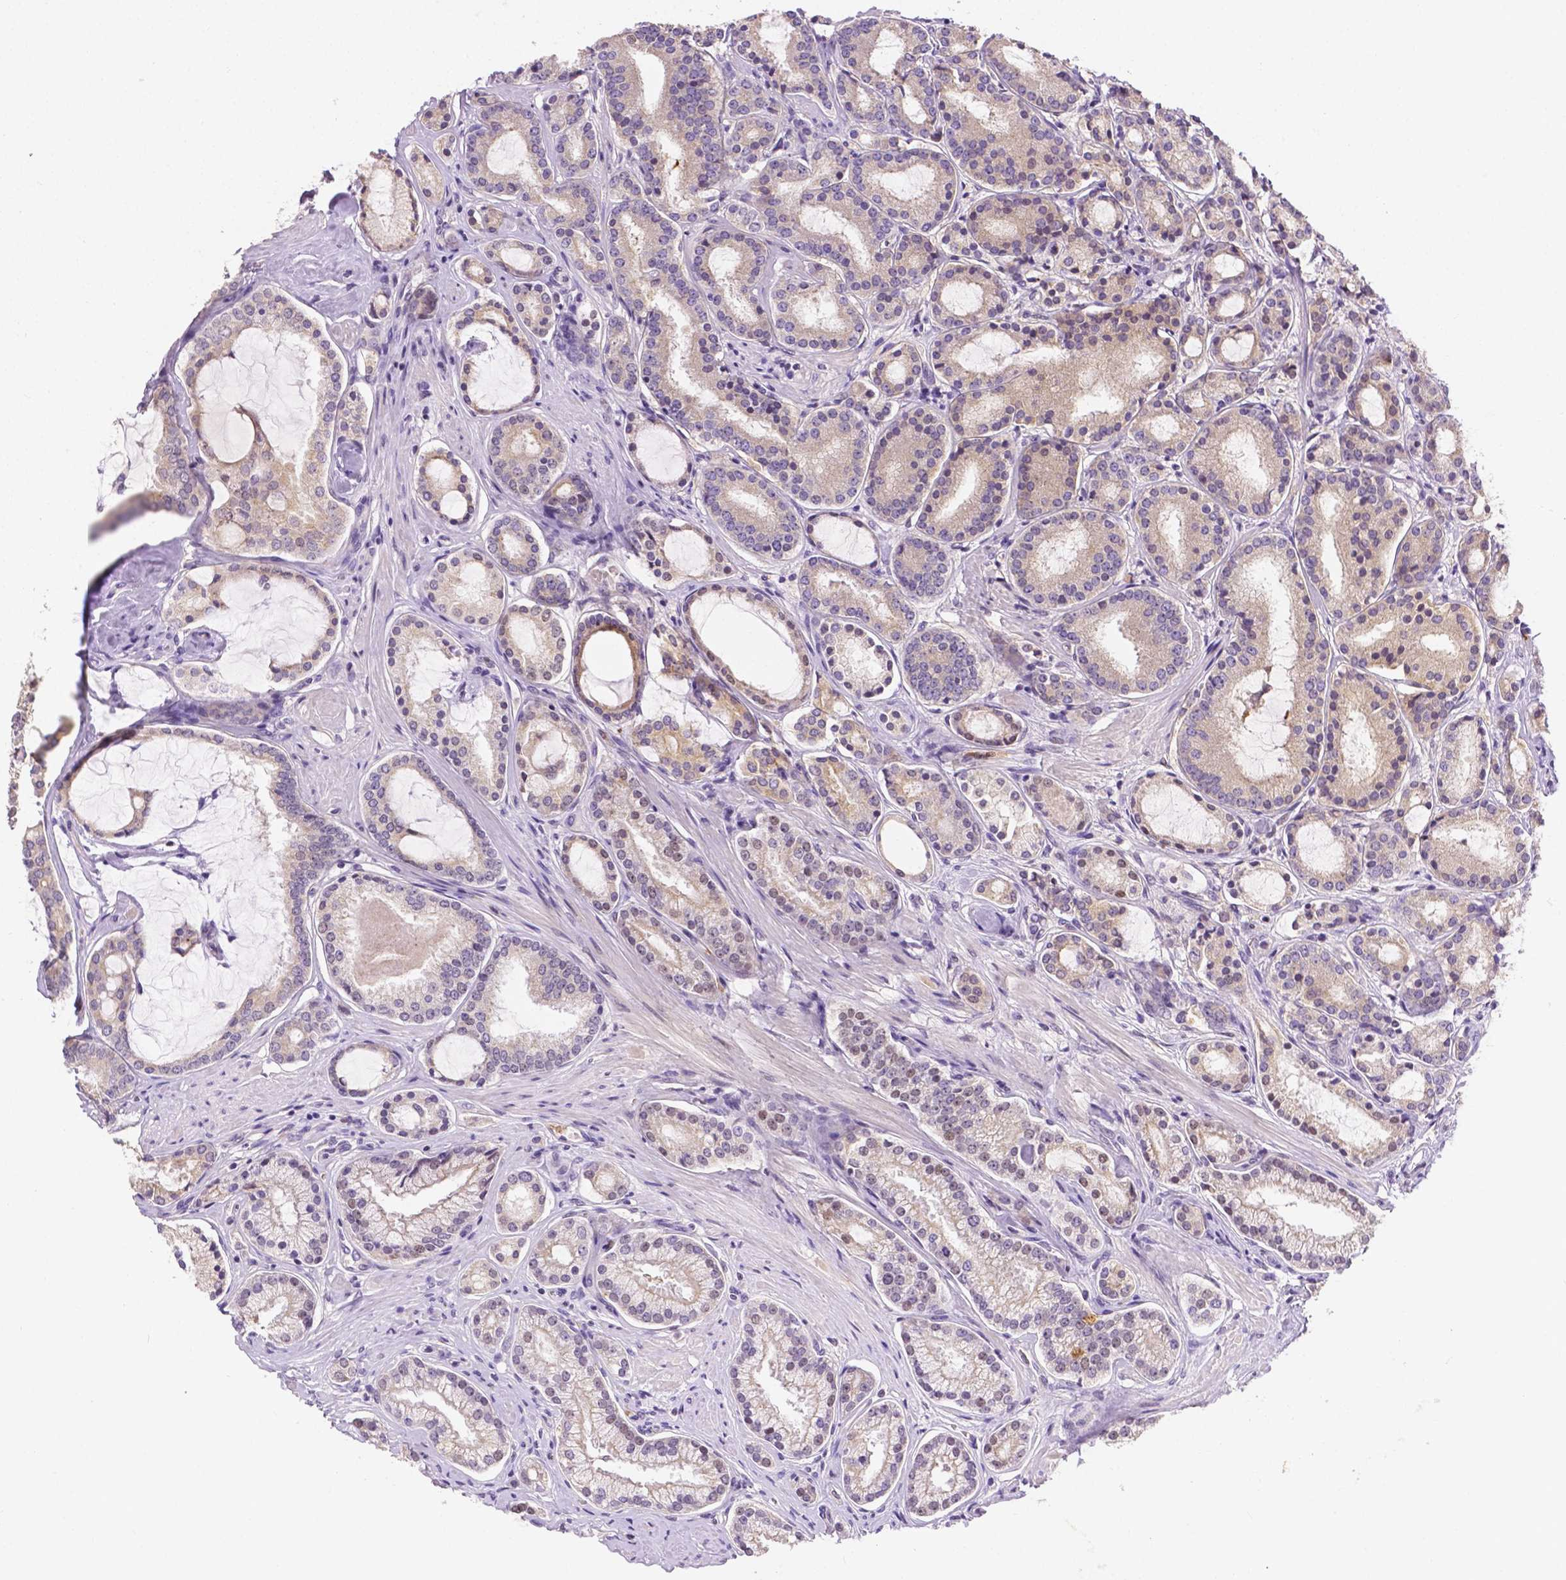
{"staining": {"intensity": "negative", "quantity": "none", "location": "none"}, "tissue": "prostate cancer", "cell_type": "Tumor cells", "image_type": "cancer", "snomed": [{"axis": "morphology", "description": "Adenocarcinoma, High grade"}, {"axis": "topography", "description": "Prostate"}], "caption": "IHC micrograph of neoplastic tissue: prostate cancer stained with DAB displays no significant protein positivity in tumor cells. (Immunohistochemistry, brightfield microscopy, high magnification).", "gene": "ZNRD2", "patient": {"sex": "male", "age": 63}}